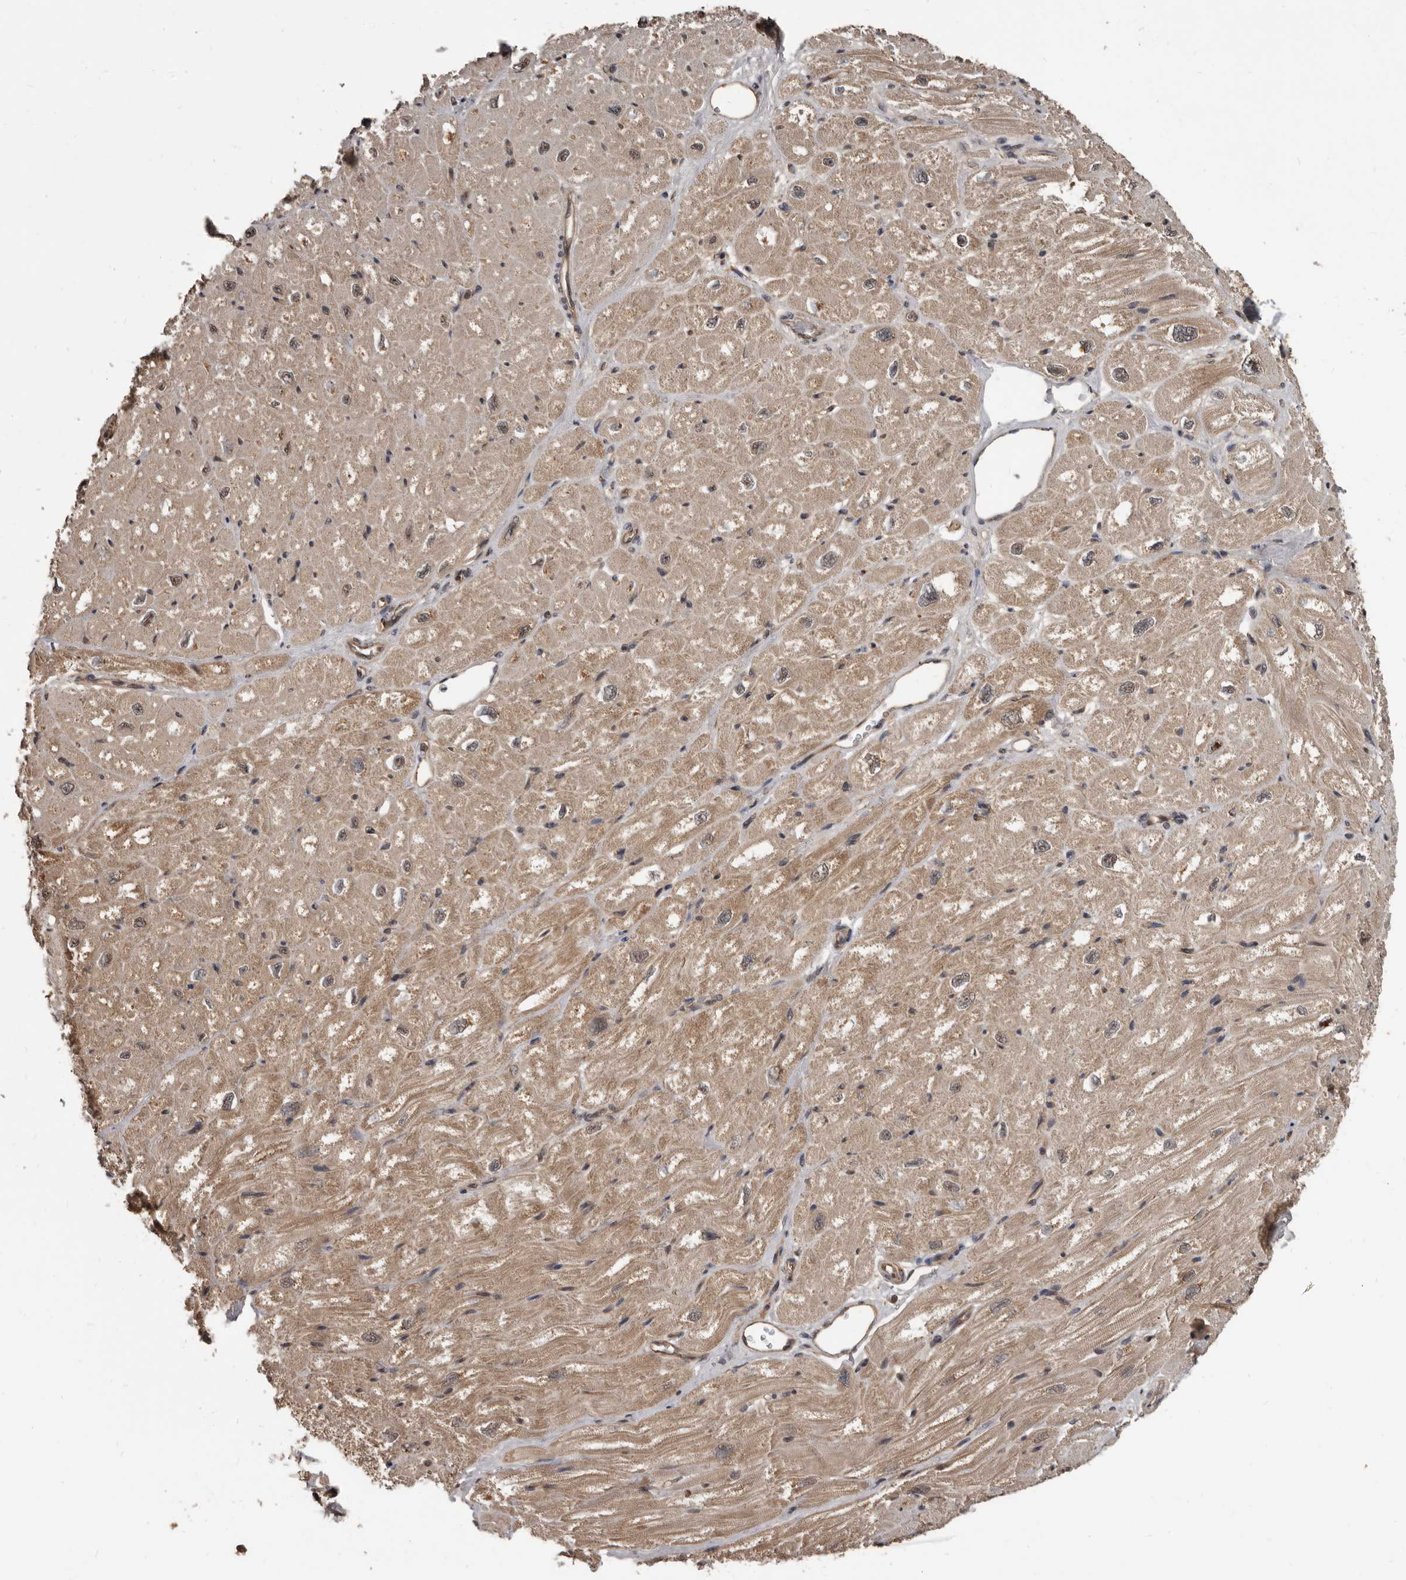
{"staining": {"intensity": "moderate", "quantity": "25%-75%", "location": "cytoplasmic/membranous"}, "tissue": "heart muscle", "cell_type": "Cardiomyocytes", "image_type": "normal", "snomed": [{"axis": "morphology", "description": "Normal tissue, NOS"}, {"axis": "topography", "description": "Heart"}], "caption": "The micrograph displays immunohistochemical staining of benign heart muscle. There is moderate cytoplasmic/membranous staining is seen in approximately 25%-75% of cardiomyocytes.", "gene": "AHR", "patient": {"sex": "male", "age": 50}}